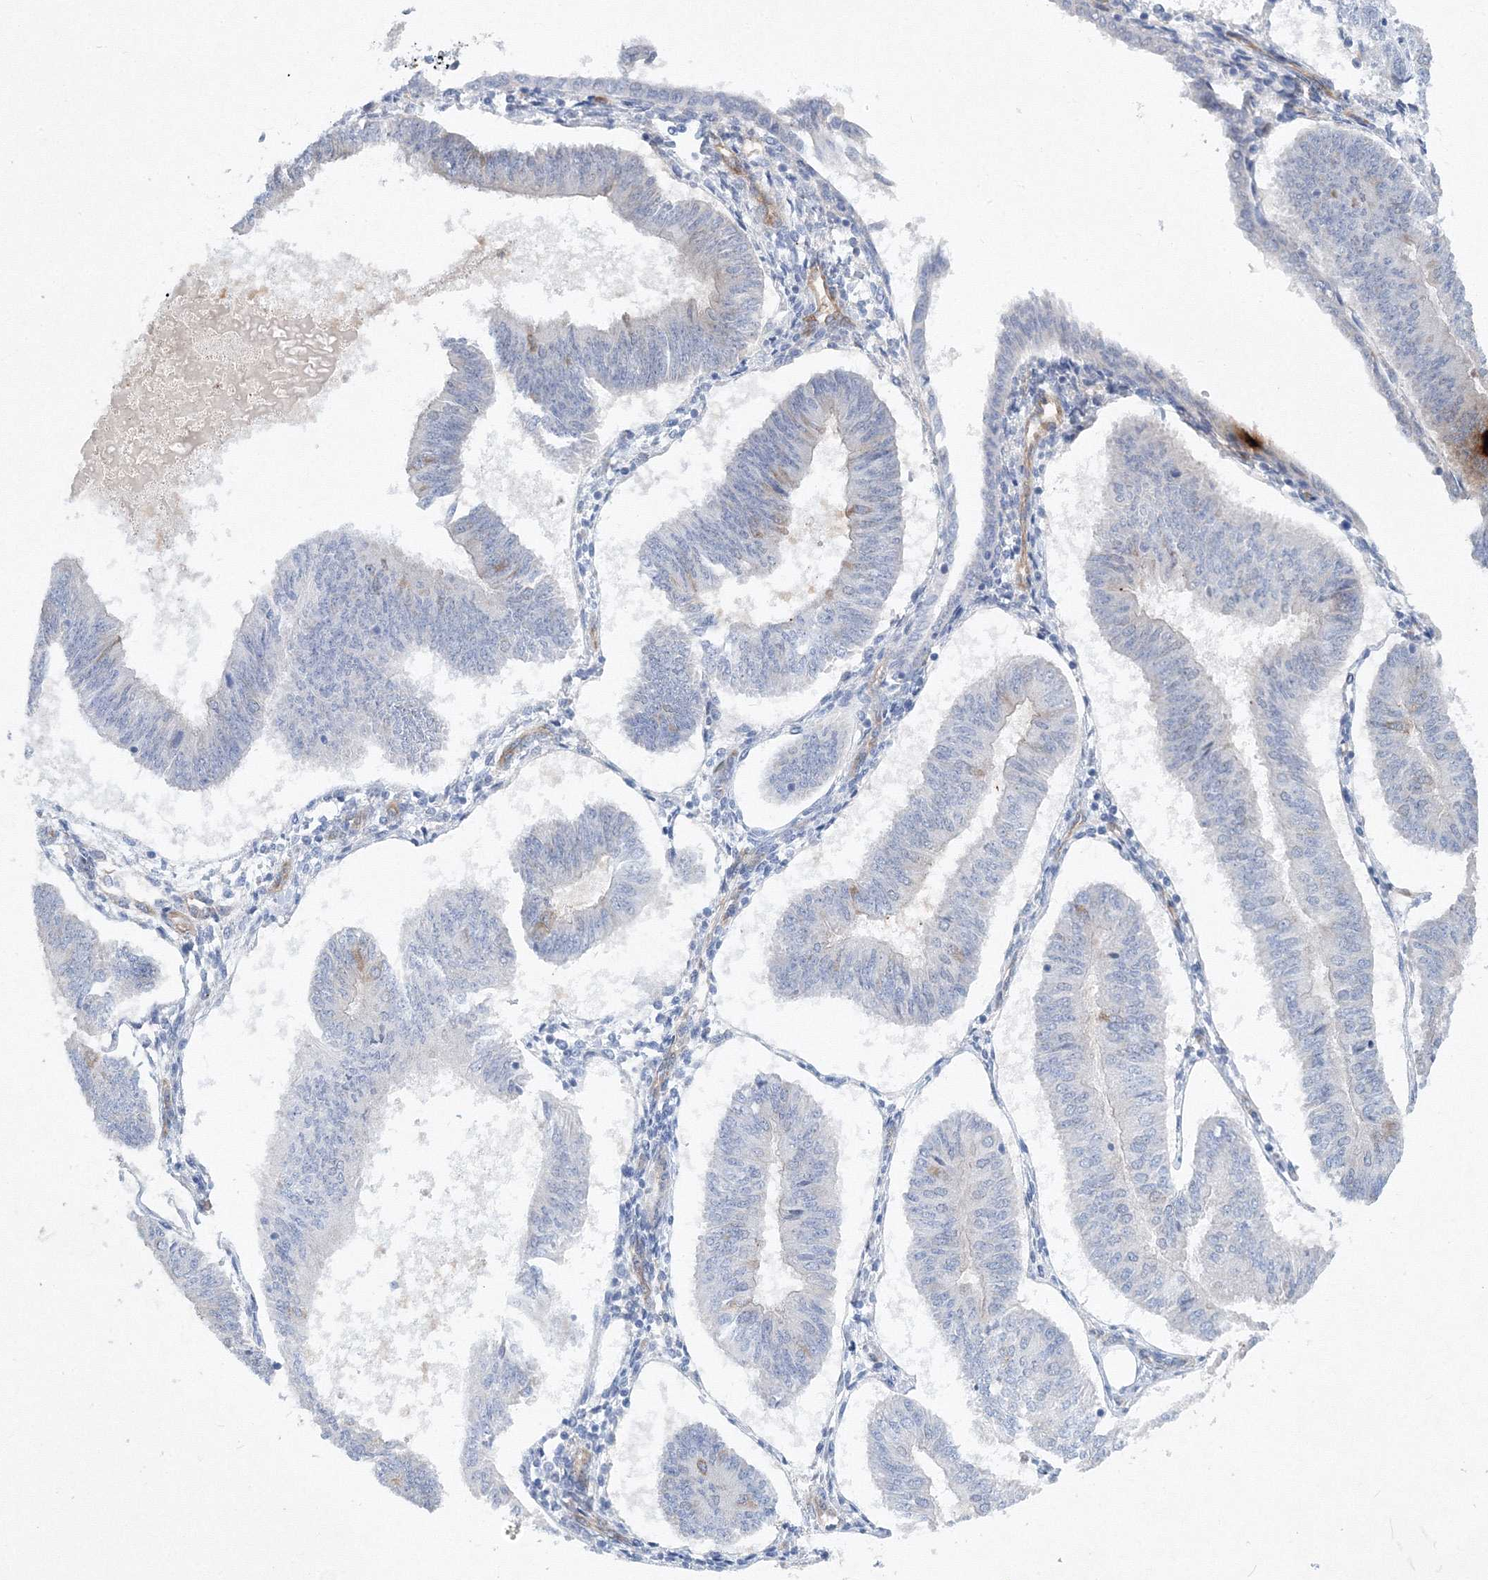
{"staining": {"intensity": "negative", "quantity": "none", "location": "none"}, "tissue": "endometrial cancer", "cell_type": "Tumor cells", "image_type": "cancer", "snomed": [{"axis": "morphology", "description": "Adenocarcinoma, NOS"}, {"axis": "topography", "description": "Endometrium"}], "caption": "Human endometrial cancer (adenocarcinoma) stained for a protein using IHC reveals no staining in tumor cells.", "gene": "TANC1", "patient": {"sex": "female", "age": 58}}